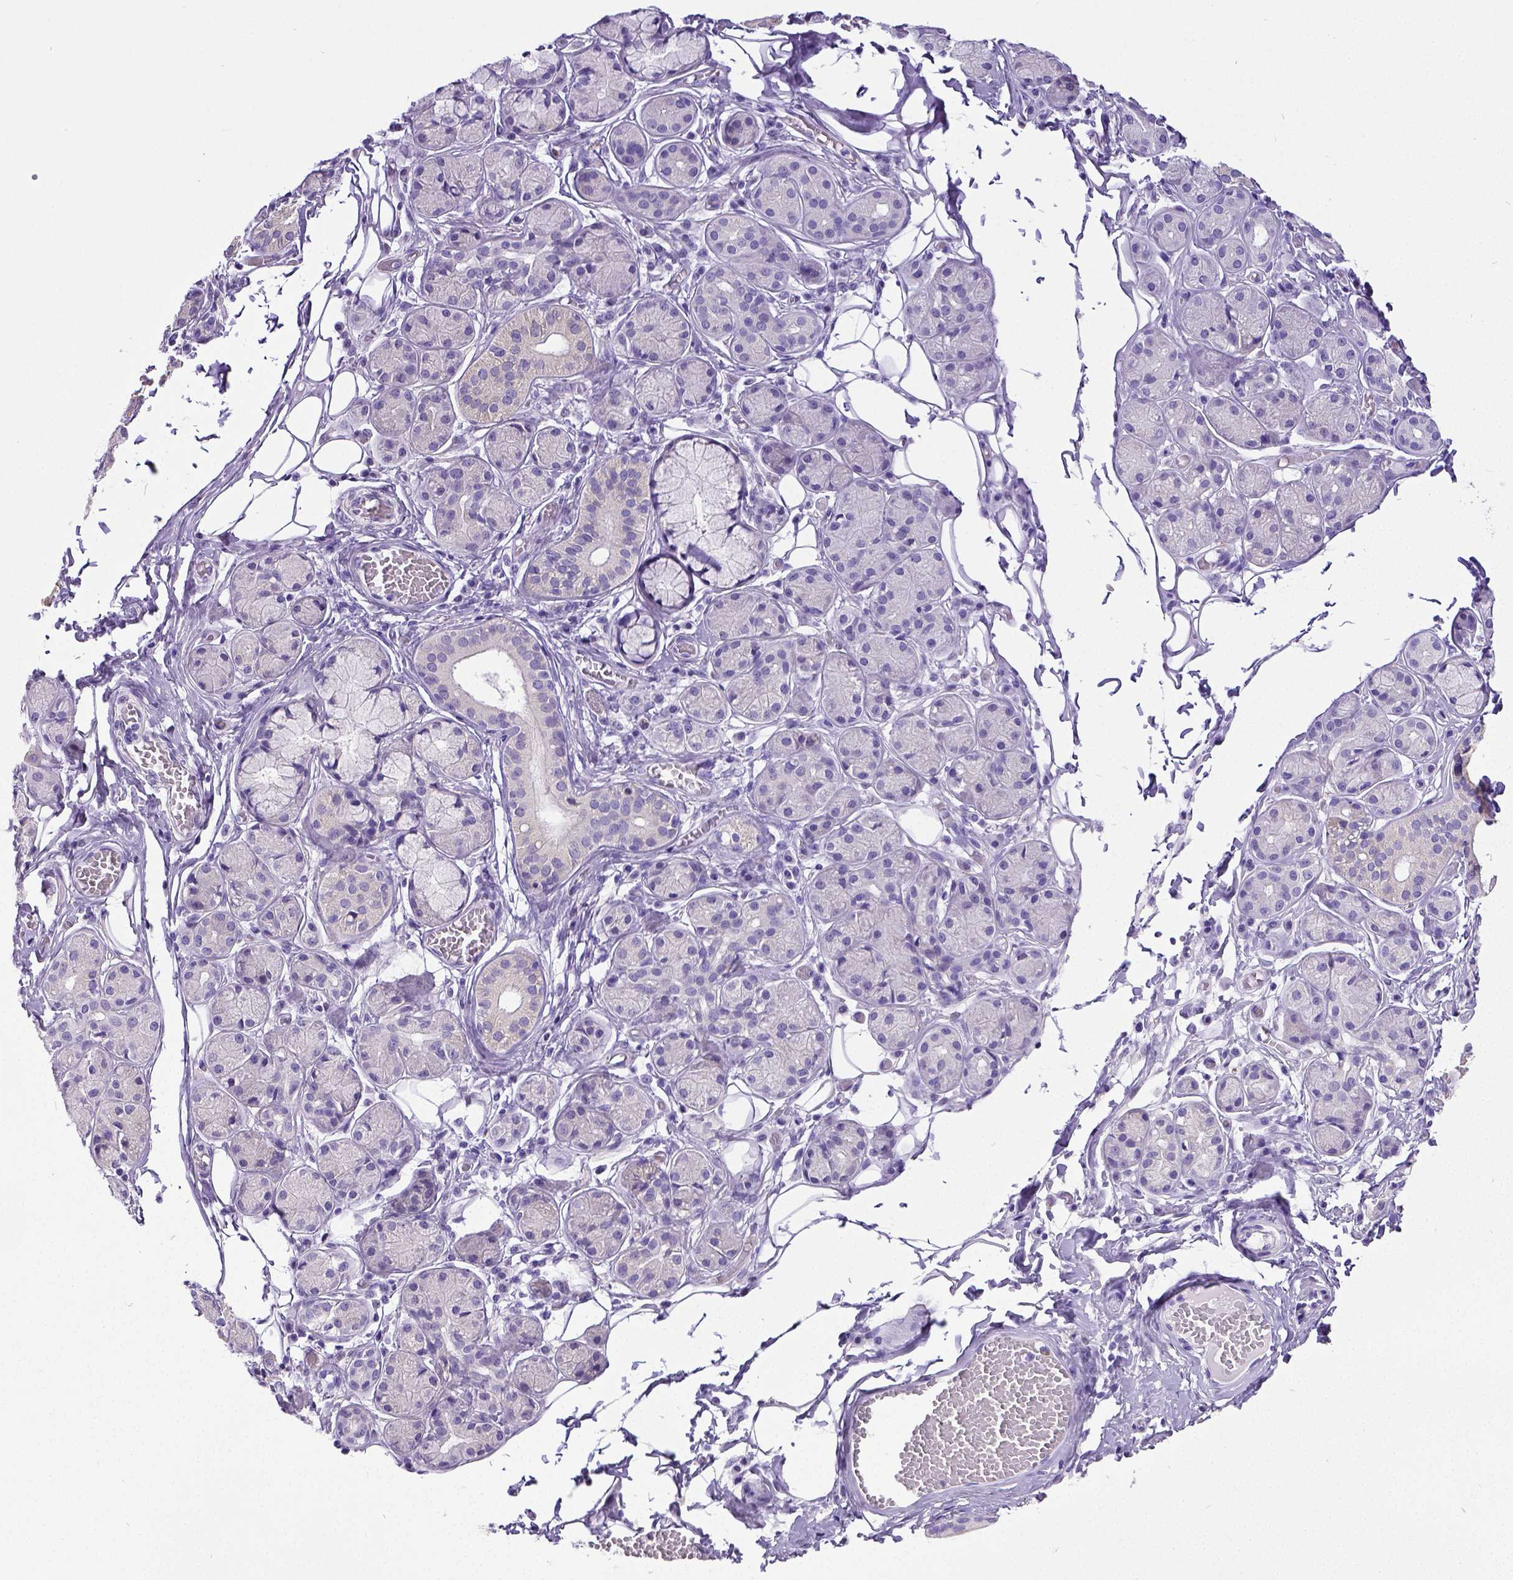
{"staining": {"intensity": "negative", "quantity": "none", "location": "none"}, "tissue": "salivary gland", "cell_type": "Glandular cells", "image_type": "normal", "snomed": [{"axis": "morphology", "description": "Normal tissue, NOS"}, {"axis": "topography", "description": "Salivary gland"}, {"axis": "topography", "description": "Peripheral nerve tissue"}], "caption": "An immunohistochemistry (IHC) photomicrograph of benign salivary gland is shown. There is no staining in glandular cells of salivary gland.", "gene": "SATB2", "patient": {"sex": "male", "age": 71}}